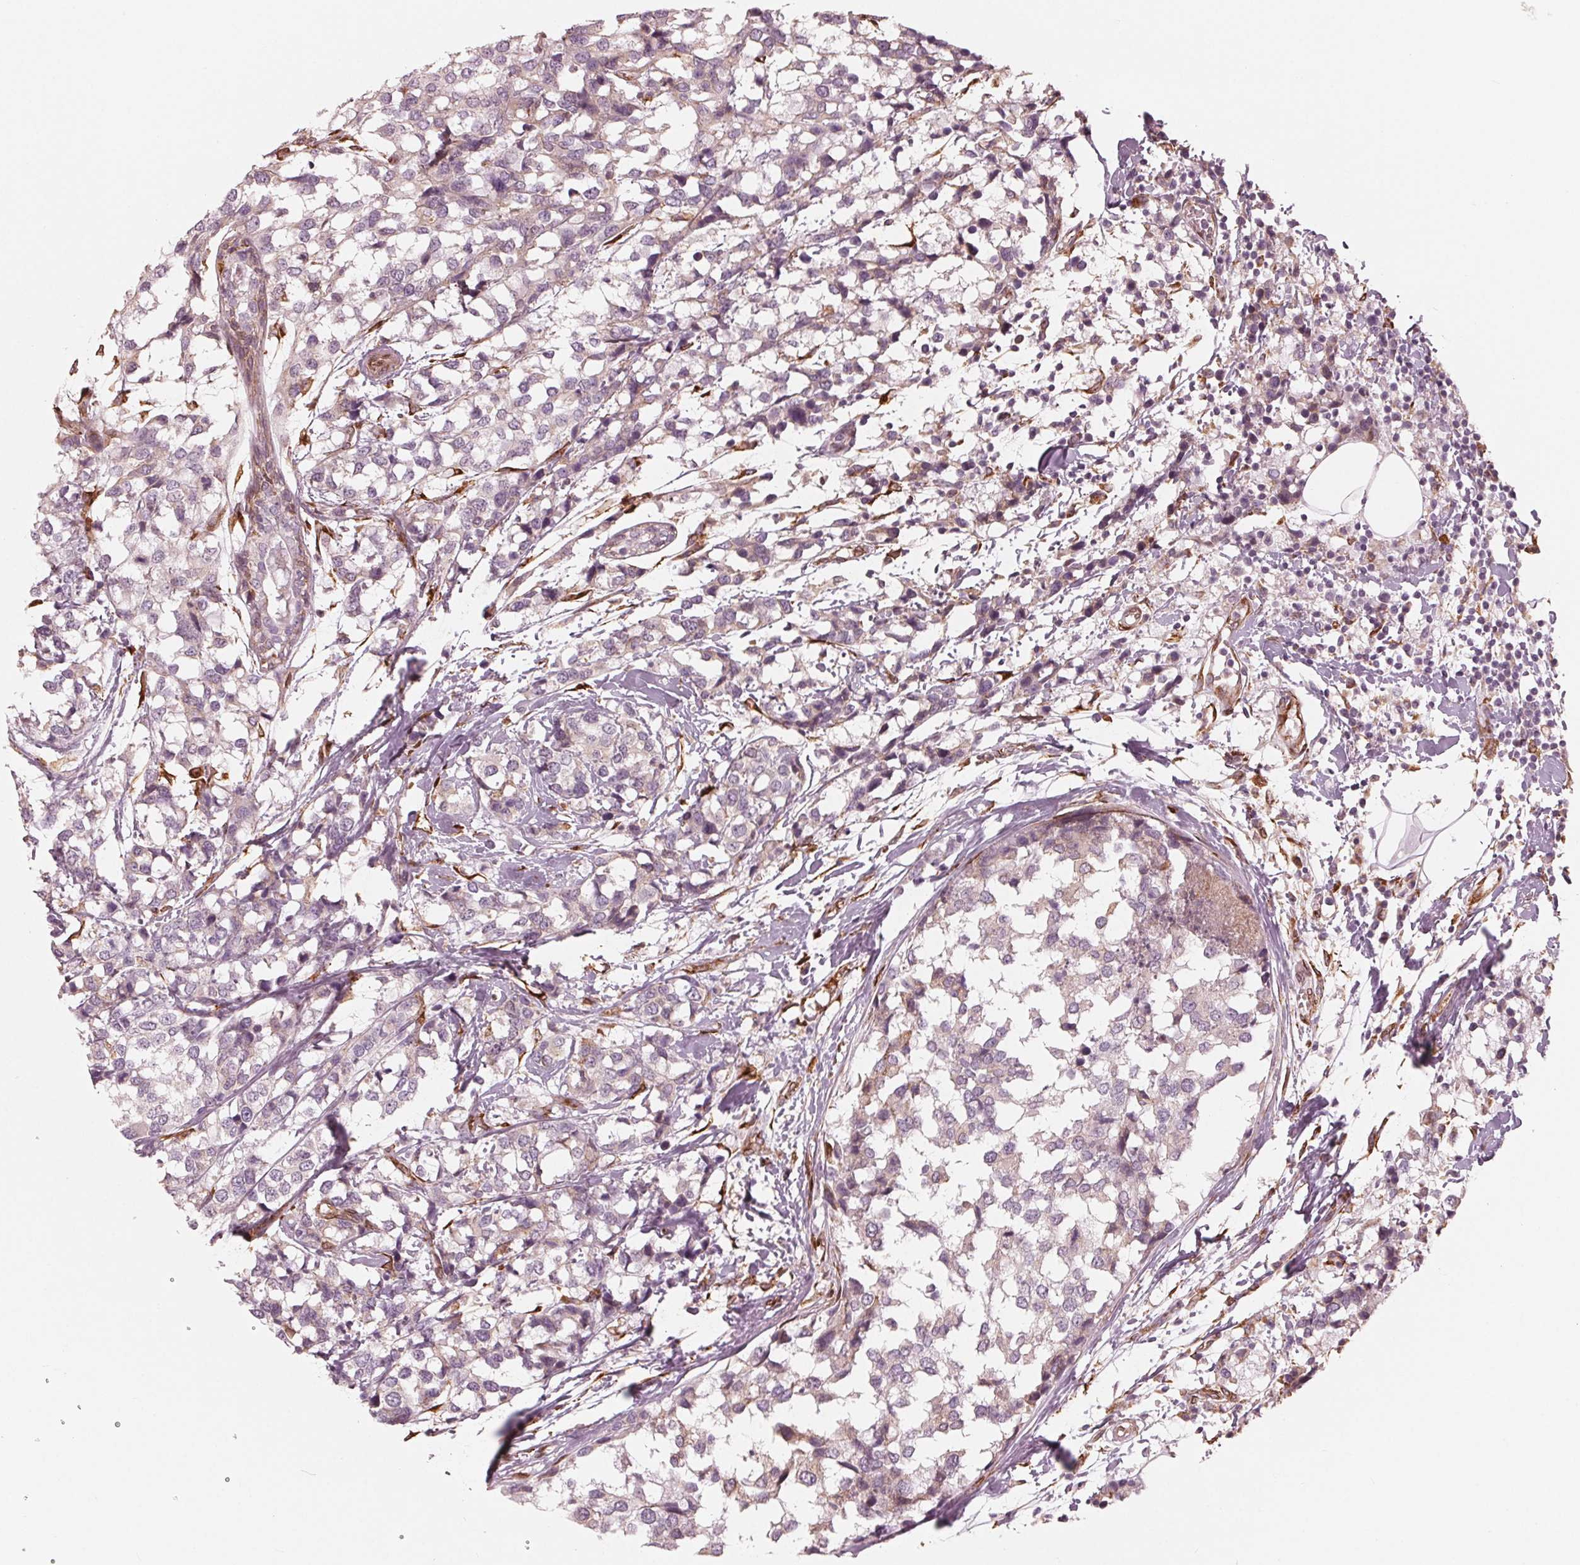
{"staining": {"intensity": "negative", "quantity": "none", "location": "none"}, "tissue": "breast cancer", "cell_type": "Tumor cells", "image_type": "cancer", "snomed": [{"axis": "morphology", "description": "Lobular carcinoma"}, {"axis": "topography", "description": "Breast"}], "caption": "An image of breast cancer (lobular carcinoma) stained for a protein displays no brown staining in tumor cells.", "gene": "IKBIP", "patient": {"sex": "female", "age": 59}}